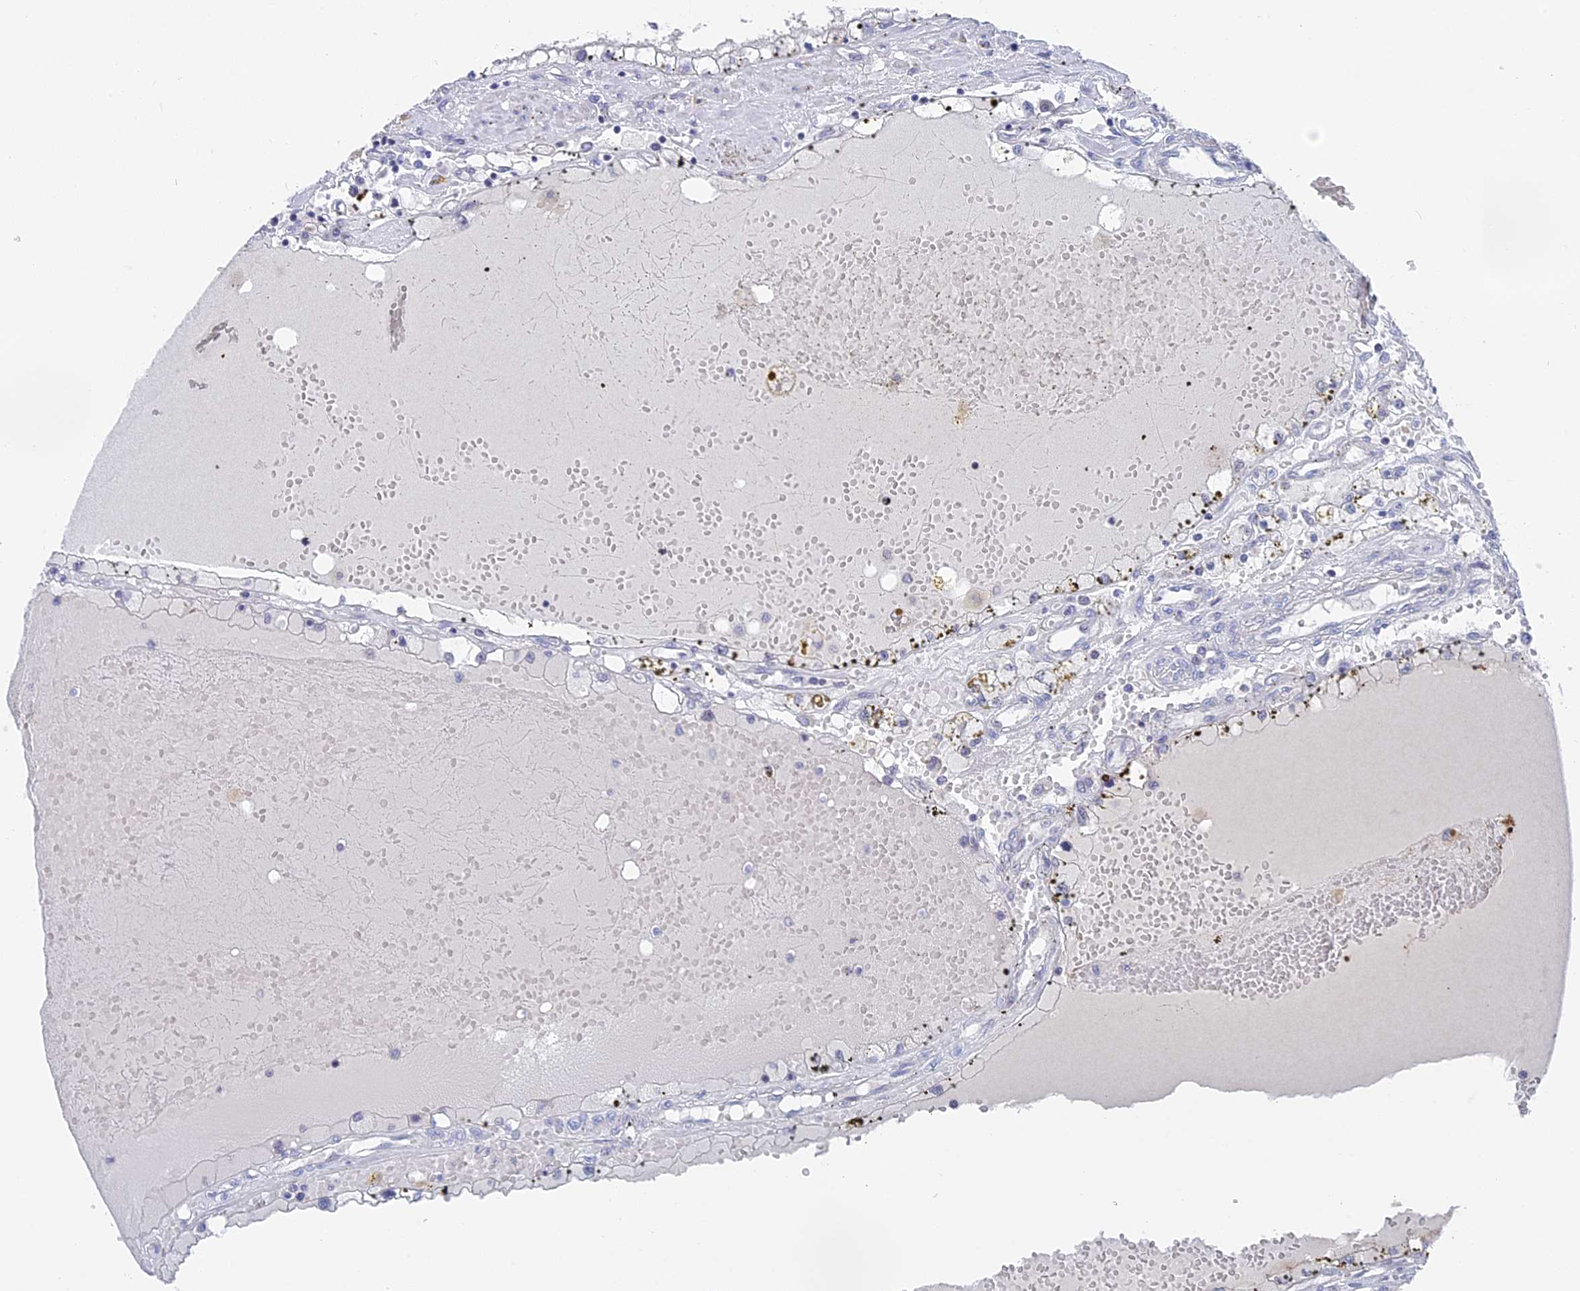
{"staining": {"intensity": "negative", "quantity": "none", "location": "none"}, "tissue": "renal cancer", "cell_type": "Tumor cells", "image_type": "cancer", "snomed": [{"axis": "morphology", "description": "Adenocarcinoma, NOS"}, {"axis": "topography", "description": "Kidney"}], "caption": "Tumor cells are negative for brown protein staining in renal cancer (adenocarcinoma).", "gene": "BRD2", "patient": {"sex": "male", "age": 56}}